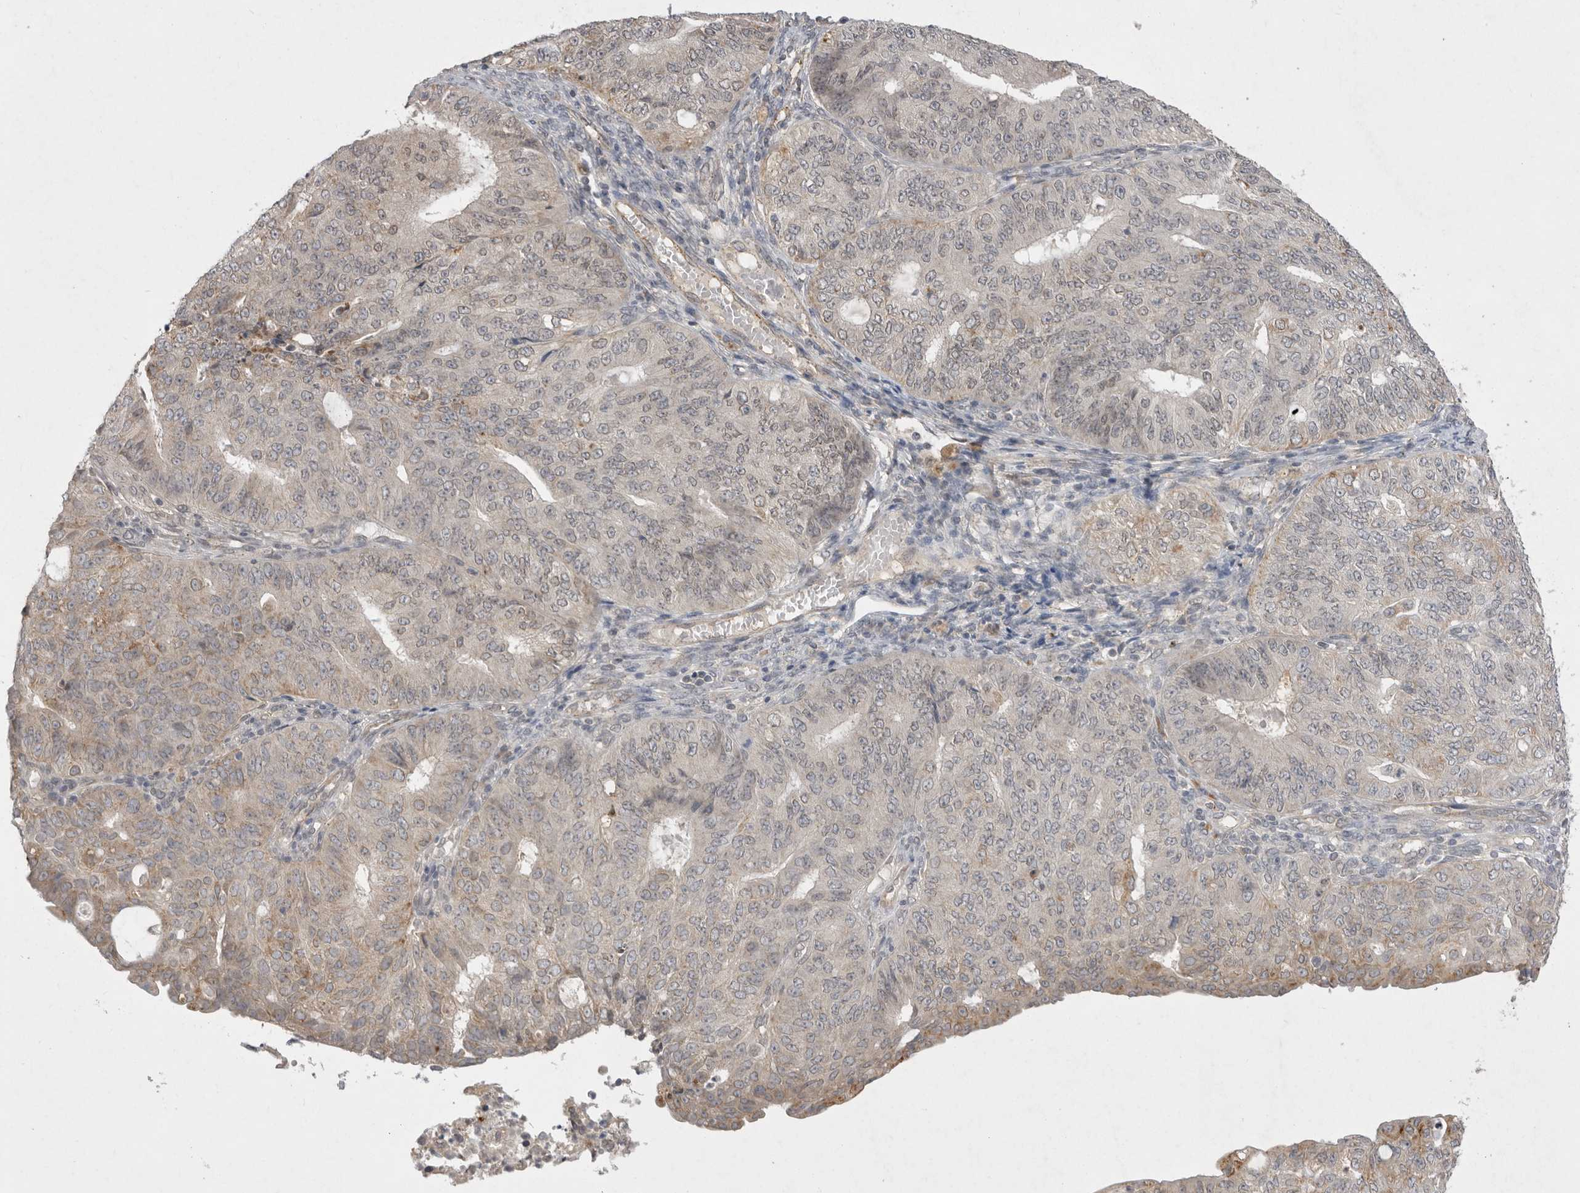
{"staining": {"intensity": "moderate", "quantity": "<25%", "location": "cytoplasmic/membranous"}, "tissue": "endometrial cancer", "cell_type": "Tumor cells", "image_type": "cancer", "snomed": [{"axis": "morphology", "description": "Adenocarcinoma, NOS"}, {"axis": "topography", "description": "Endometrium"}], "caption": "Protein expression by immunohistochemistry demonstrates moderate cytoplasmic/membranous positivity in about <25% of tumor cells in endometrial cancer.", "gene": "TLR3", "patient": {"sex": "female", "age": 32}}